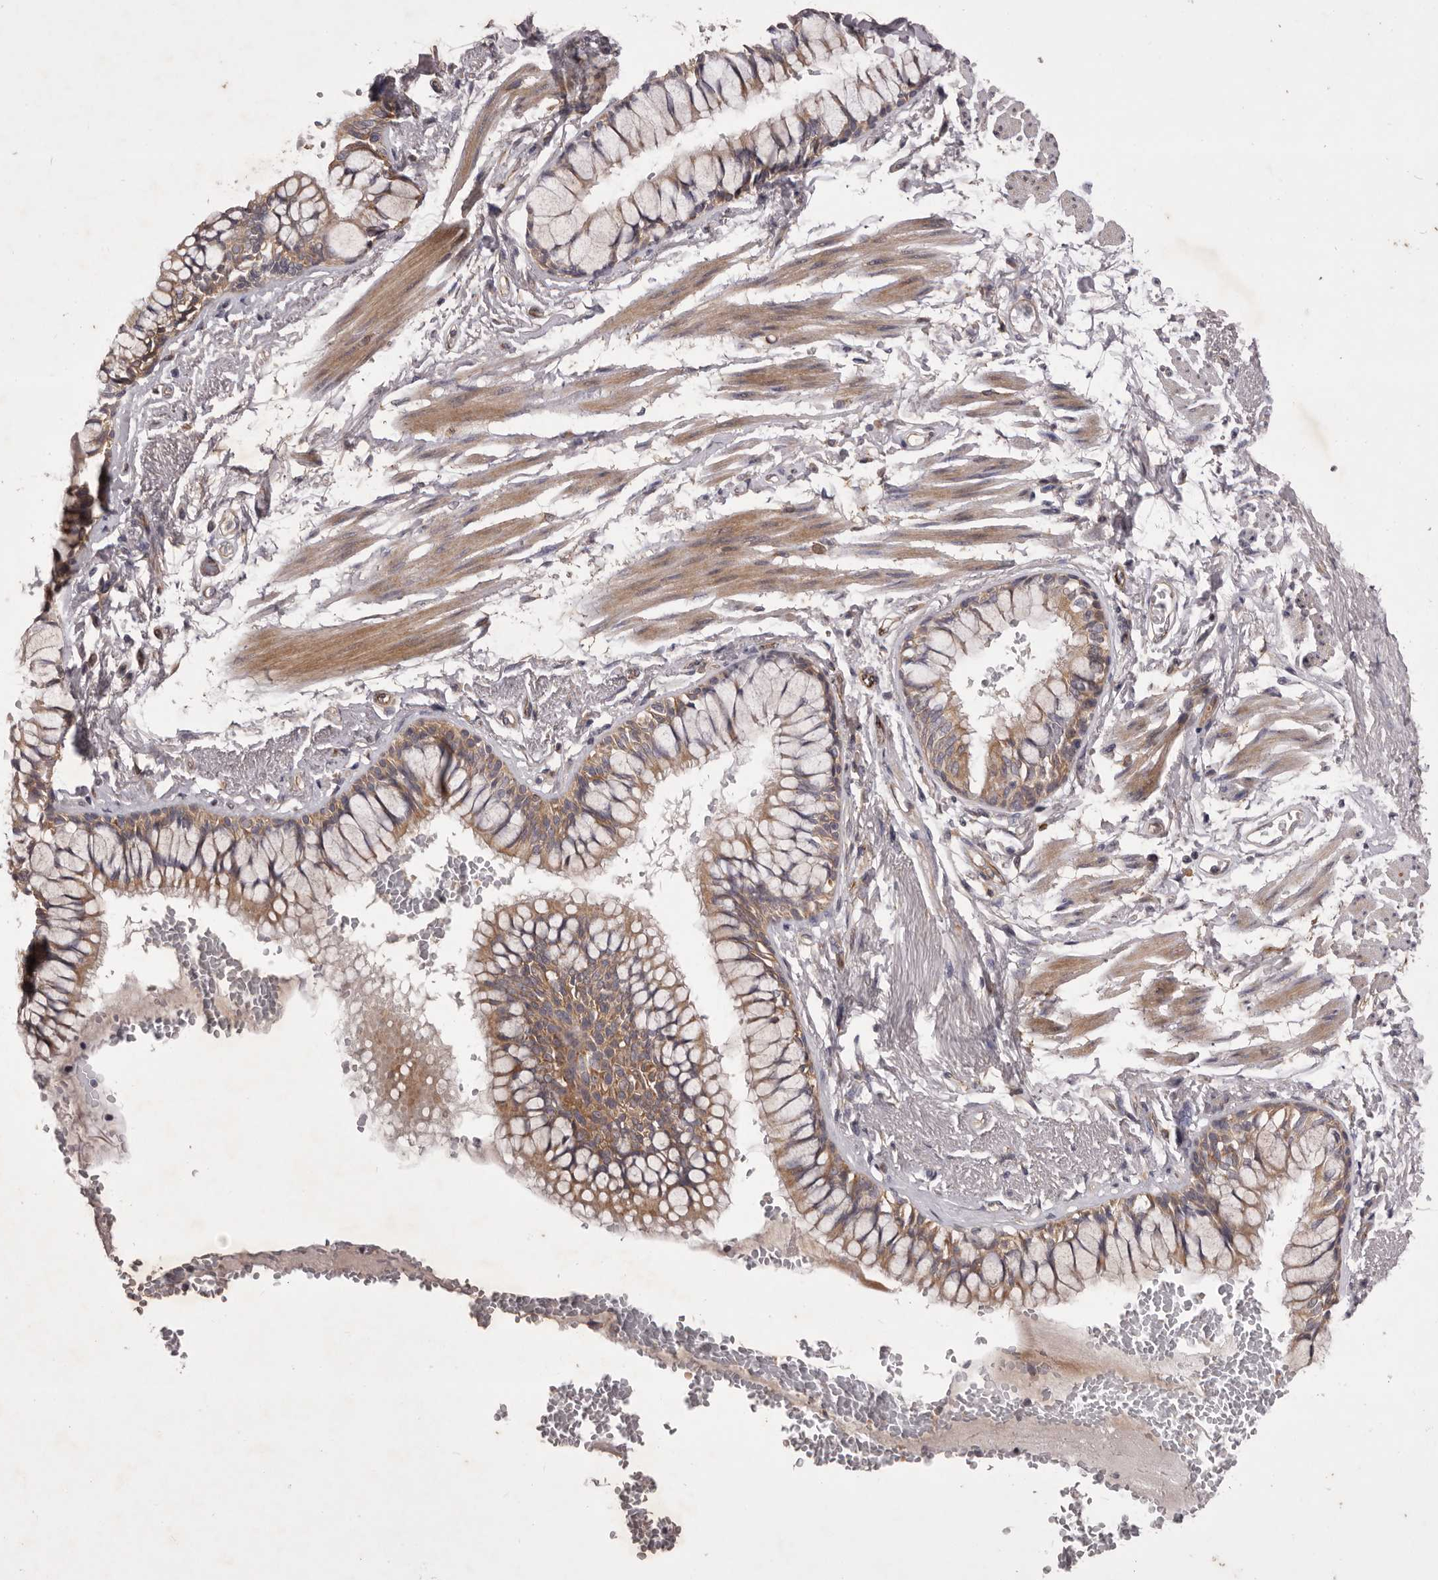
{"staining": {"intensity": "moderate", "quantity": ">75%", "location": "cytoplasmic/membranous"}, "tissue": "bronchus", "cell_type": "Respiratory epithelial cells", "image_type": "normal", "snomed": [{"axis": "morphology", "description": "Normal tissue, NOS"}, {"axis": "topography", "description": "Cartilage tissue"}, {"axis": "topography", "description": "Bronchus"}], "caption": "Immunohistochemistry (IHC) (DAB (3,3'-diaminobenzidine)) staining of normal human bronchus reveals moderate cytoplasmic/membranous protein staining in about >75% of respiratory epithelial cells. The staining was performed using DAB (3,3'-diaminobenzidine) to visualize the protein expression in brown, while the nuclei were stained in blue with hematoxylin (Magnification: 20x).", "gene": "PNRC1", "patient": {"sex": "female", "age": 73}}